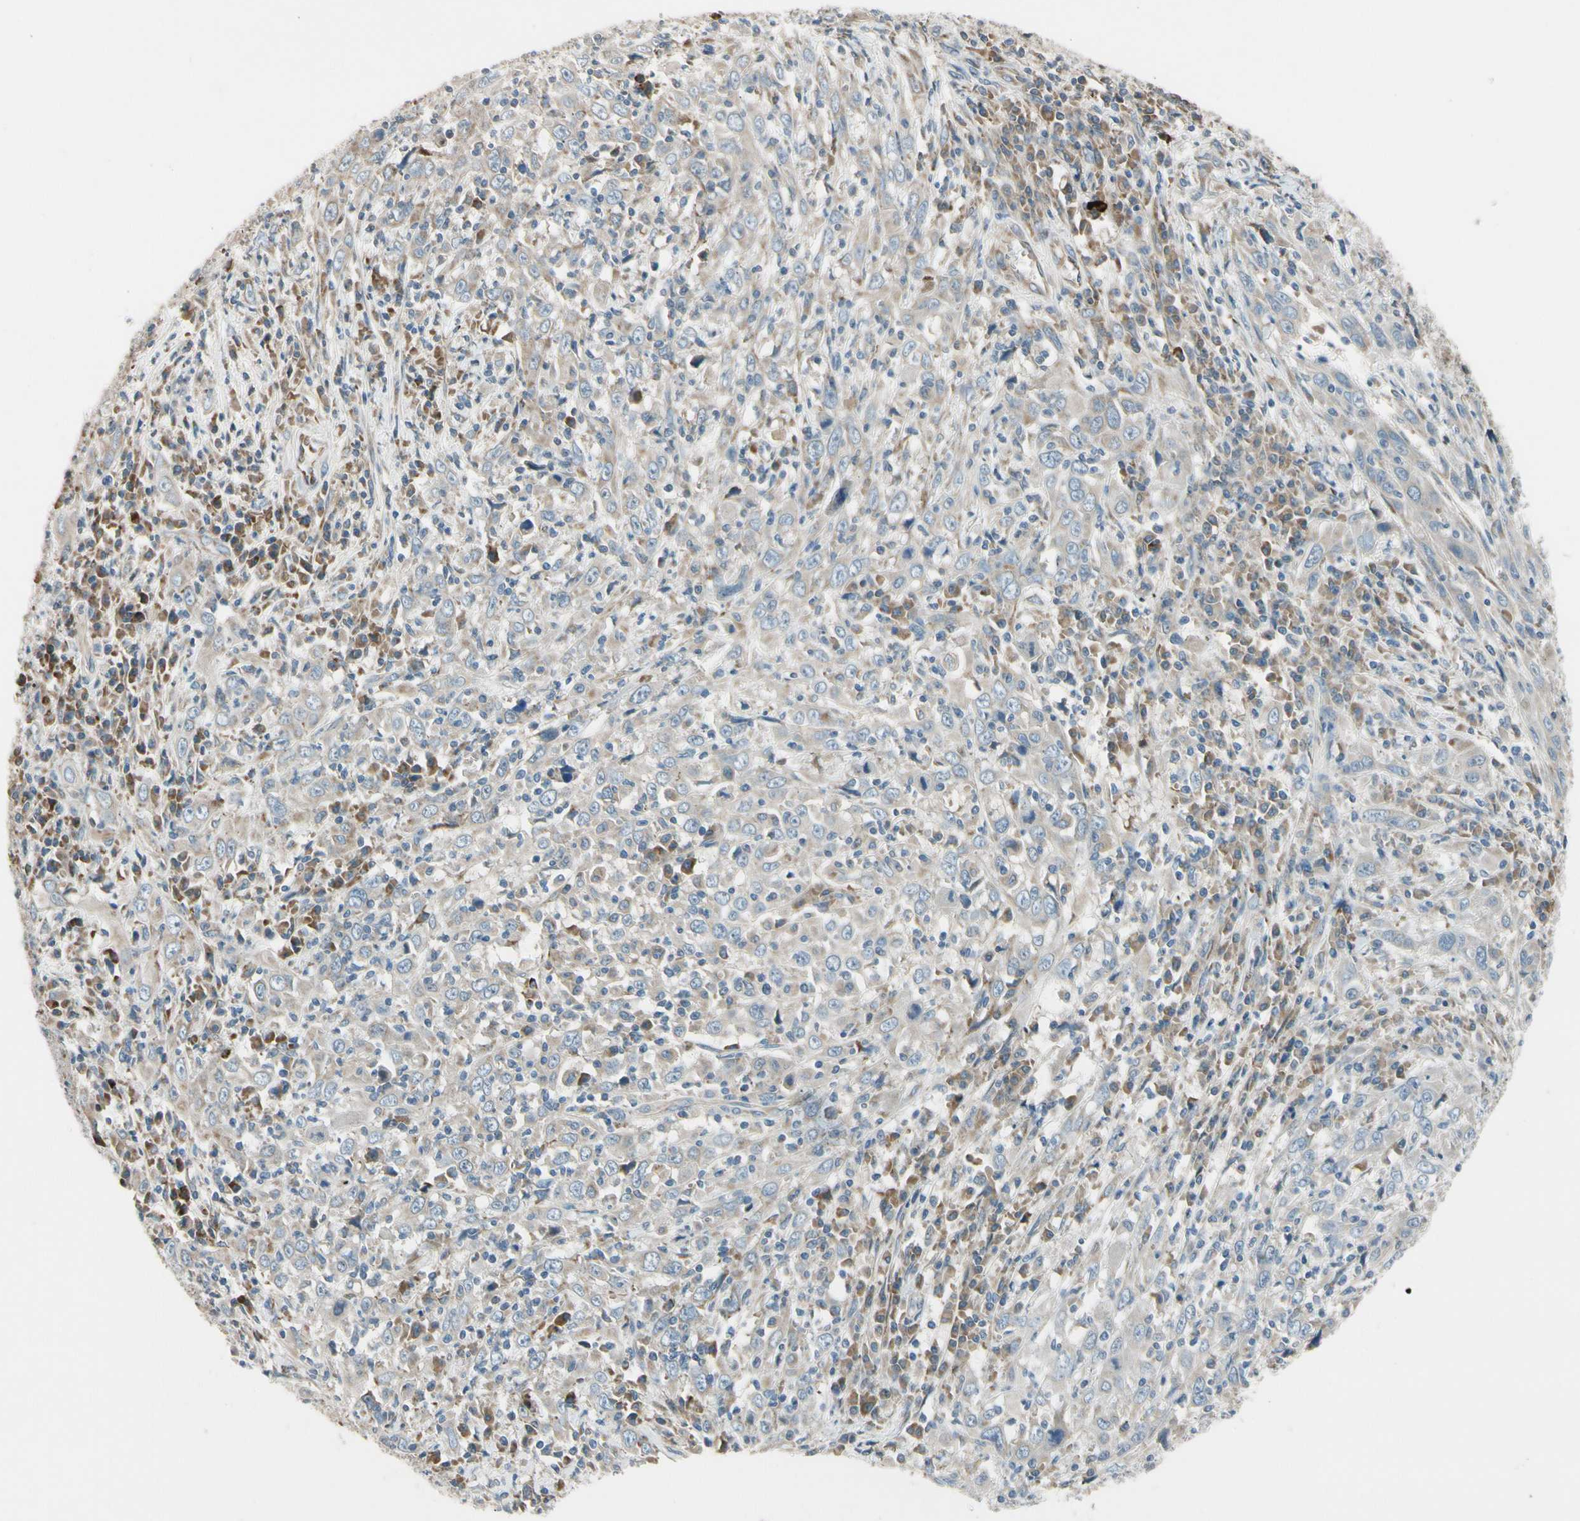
{"staining": {"intensity": "weak", "quantity": "25%-75%", "location": "cytoplasmic/membranous"}, "tissue": "cervical cancer", "cell_type": "Tumor cells", "image_type": "cancer", "snomed": [{"axis": "morphology", "description": "Squamous cell carcinoma, NOS"}, {"axis": "topography", "description": "Cervix"}], "caption": "IHC staining of cervical squamous cell carcinoma, which reveals low levels of weak cytoplasmic/membranous expression in about 25%-75% of tumor cells indicating weak cytoplasmic/membranous protein staining. The staining was performed using DAB (3,3'-diaminobenzidine) (brown) for protein detection and nuclei were counterstained in hematoxylin (blue).", "gene": "NPHP3", "patient": {"sex": "female", "age": 46}}